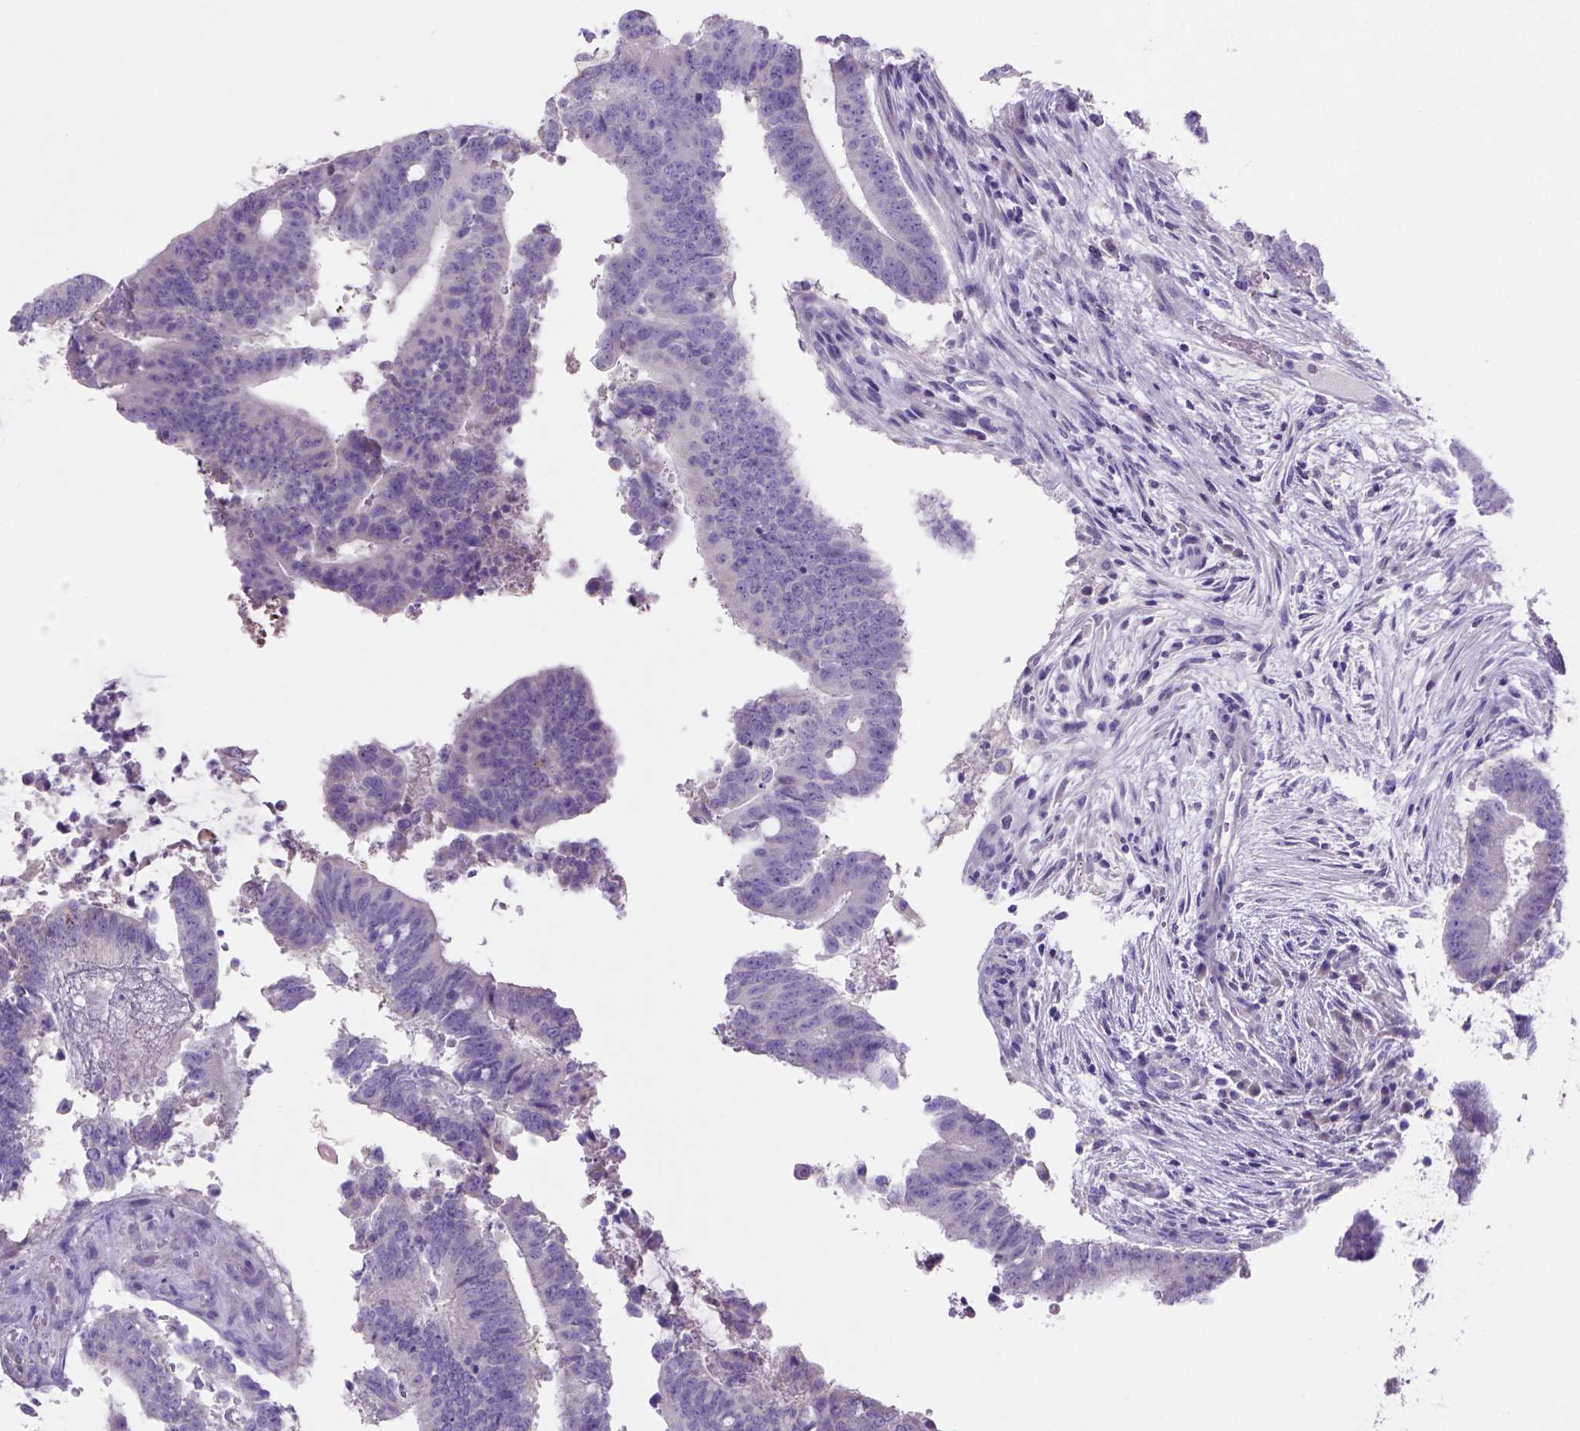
{"staining": {"intensity": "negative", "quantity": "none", "location": "none"}, "tissue": "colorectal cancer", "cell_type": "Tumor cells", "image_type": "cancer", "snomed": [{"axis": "morphology", "description": "Adenocarcinoma, NOS"}, {"axis": "topography", "description": "Colon"}], "caption": "Colorectal adenocarcinoma was stained to show a protein in brown. There is no significant positivity in tumor cells.", "gene": "SIRPD", "patient": {"sex": "female", "age": 43}}